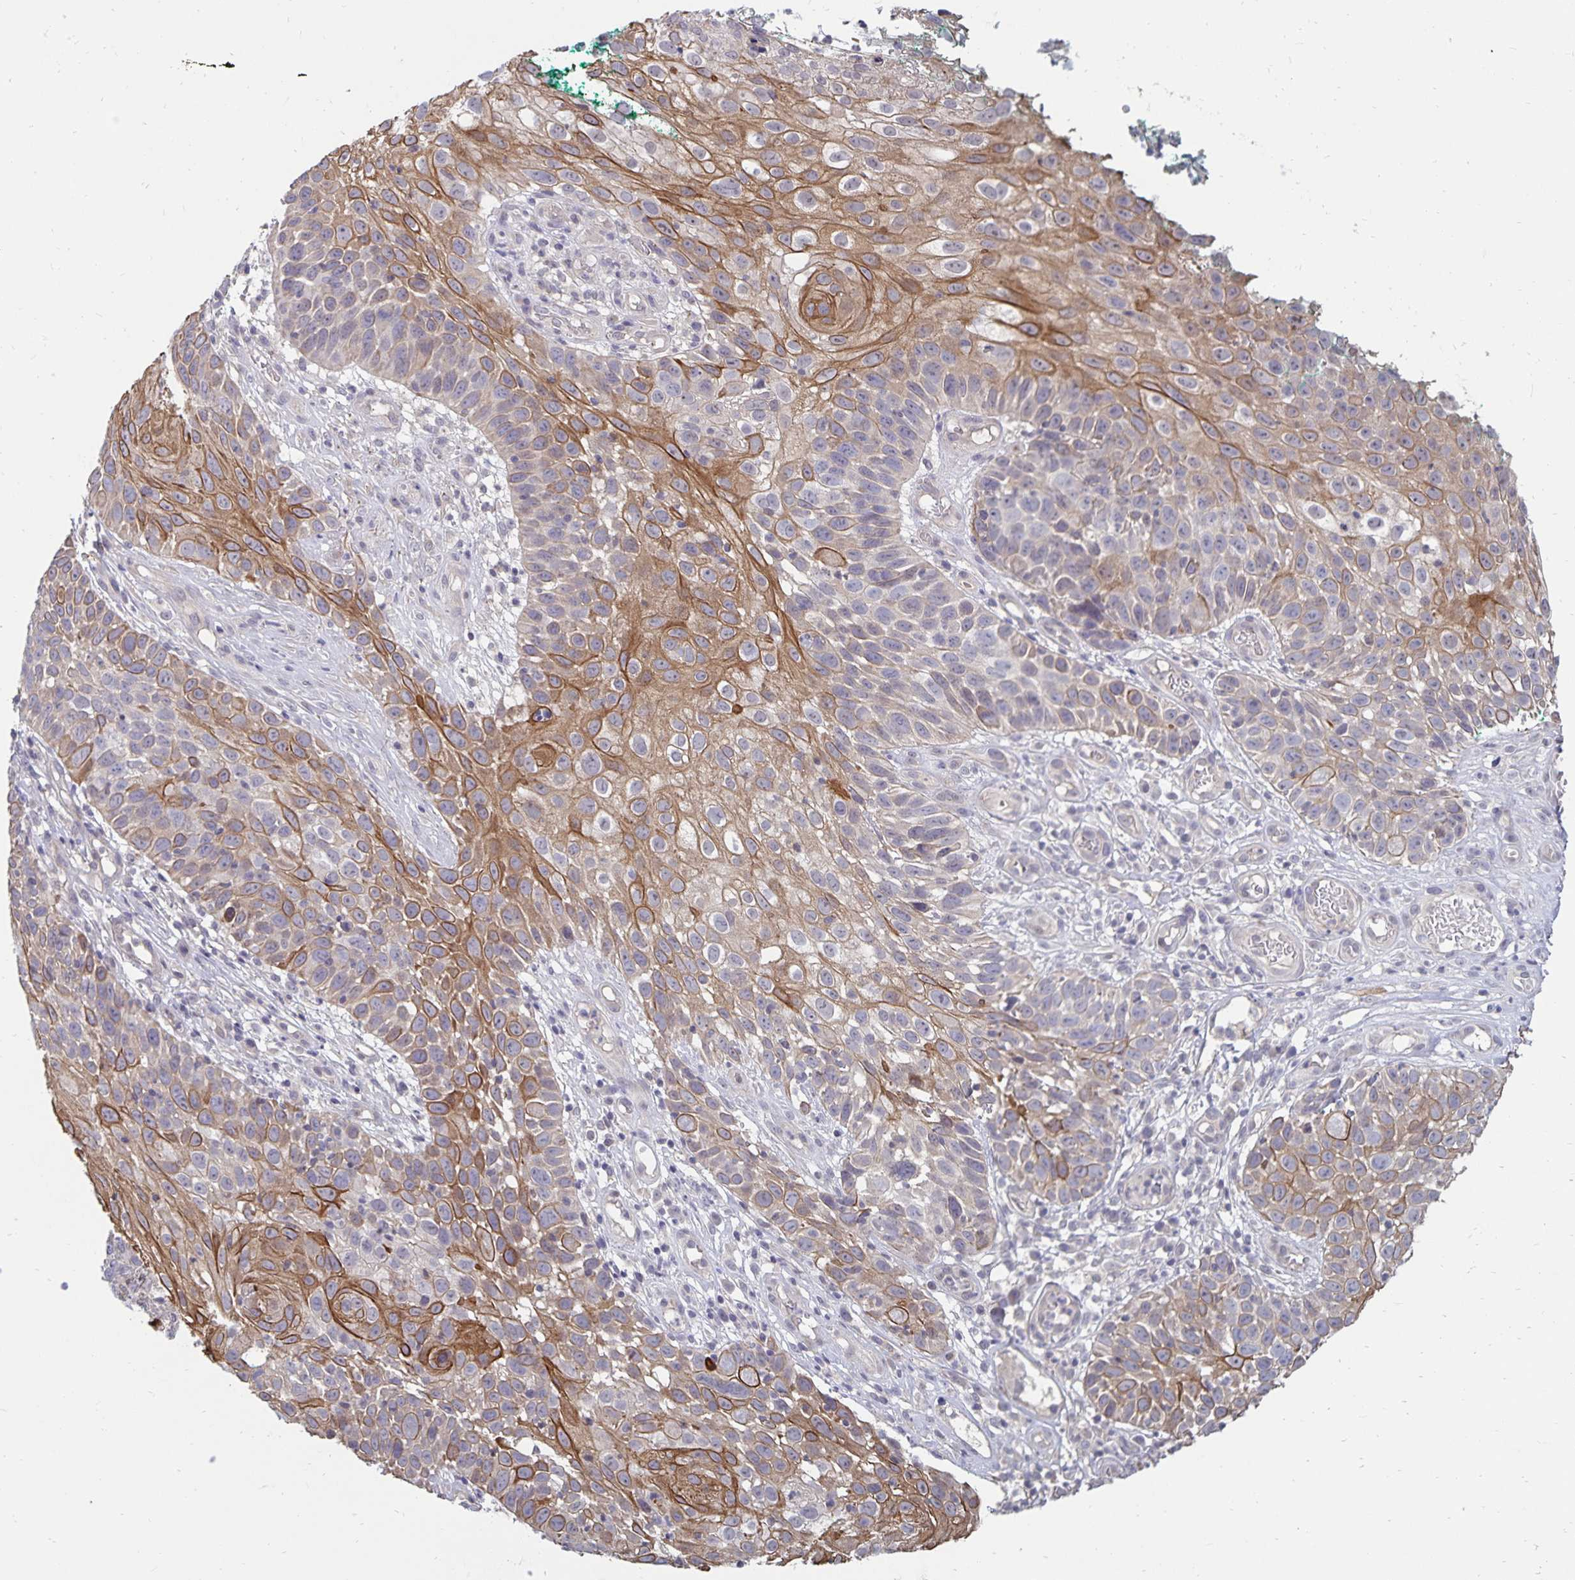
{"staining": {"intensity": "moderate", "quantity": "25%-75%", "location": "cytoplasmic/membranous"}, "tissue": "skin cancer", "cell_type": "Tumor cells", "image_type": "cancer", "snomed": [{"axis": "morphology", "description": "Squamous cell carcinoma, NOS"}, {"axis": "topography", "description": "Skin"}], "caption": "Skin cancer (squamous cell carcinoma) stained for a protein displays moderate cytoplasmic/membranous positivity in tumor cells. (IHC, brightfield microscopy, high magnification).", "gene": "CDKN2B", "patient": {"sex": "male", "age": 92}}